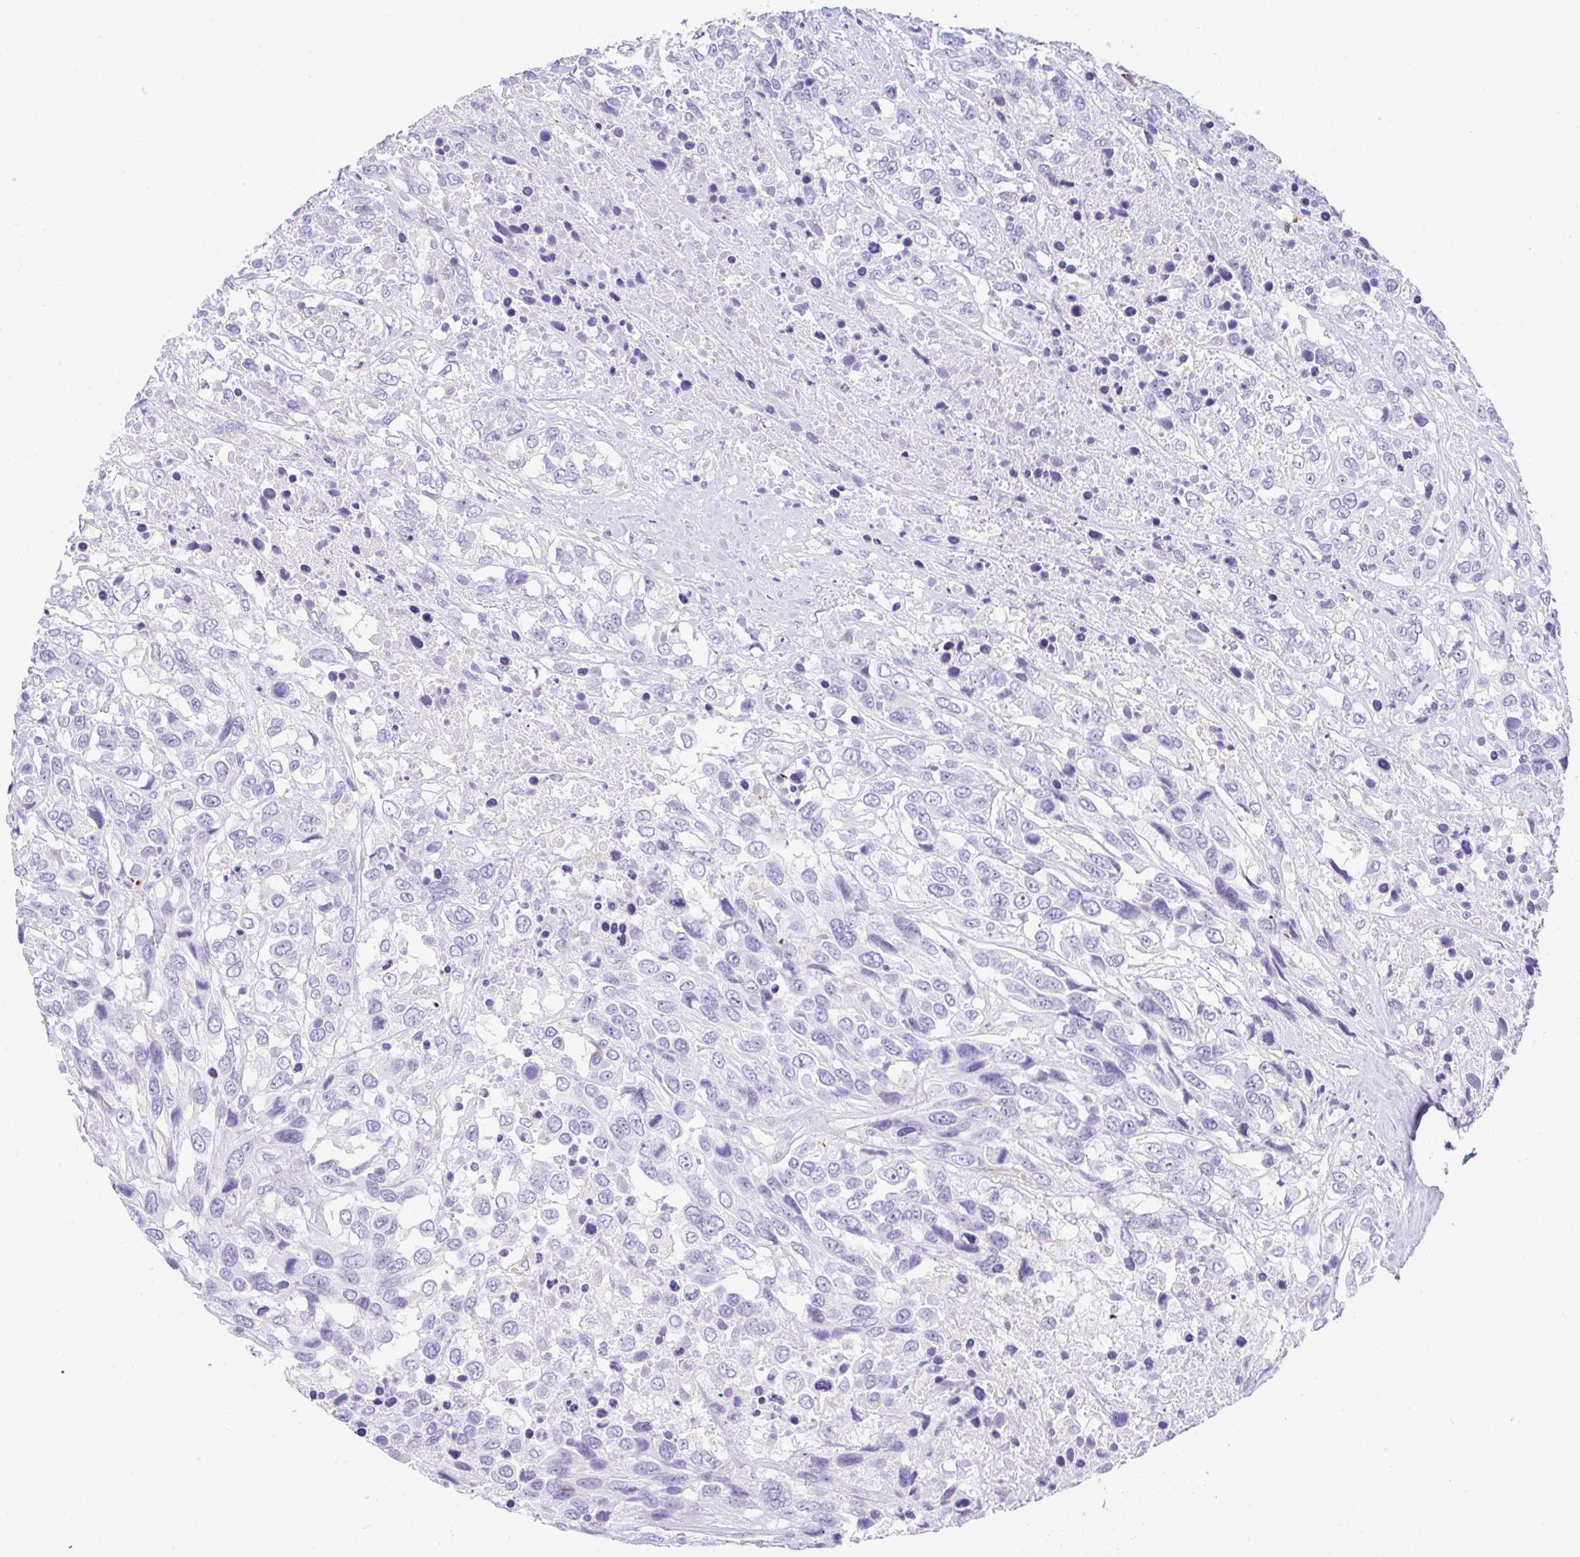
{"staining": {"intensity": "negative", "quantity": "none", "location": "none"}, "tissue": "urothelial cancer", "cell_type": "Tumor cells", "image_type": "cancer", "snomed": [{"axis": "morphology", "description": "Urothelial carcinoma, High grade"}, {"axis": "topography", "description": "Urinary bladder"}], "caption": "Immunohistochemistry (IHC) of urothelial carcinoma (high-grade) reveals no staining in tumor cells. (IHC, brightfield microscopy, high magnification).", "gene": "NDUFAF8", "patient": {"sex": "female", "age": 70}}